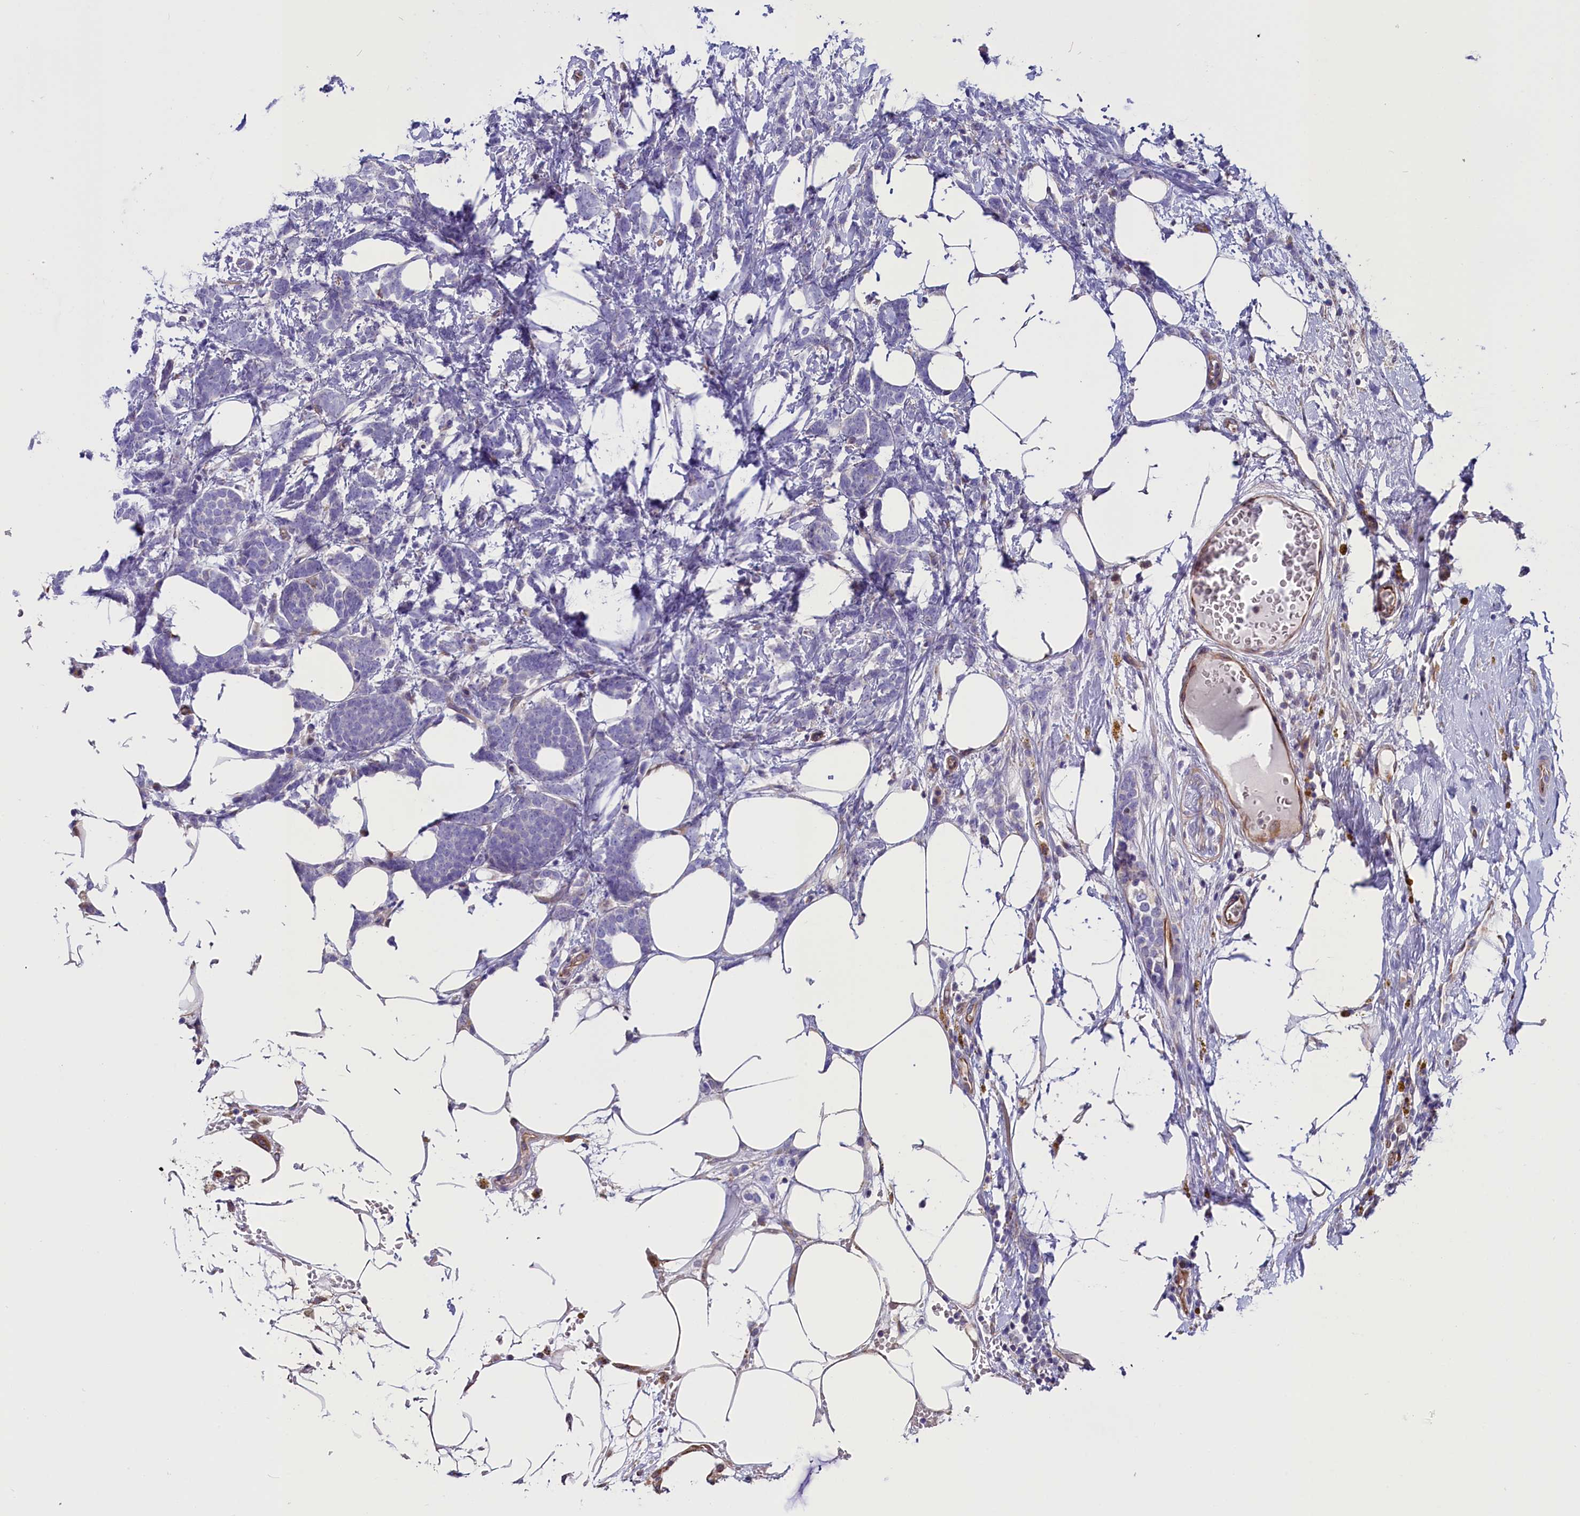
{"staining": {"intensity": "negative", "quantity": "none", "location": "none"}, "tissue": "breast cancer", "cell_type": "Tumor cells", "image_type": "cancer", "snomed": [{"axis": "morphology", "description": "Lobular carcinoma"}, {"axis": "topography", "description": "Breast"}], "caption": "Protein analysis of lobular carcinoma (breast) displays no significant positivity in tumor cells.", "gene": "PDILT", "patient": {"sex": "female", "age": 58}}